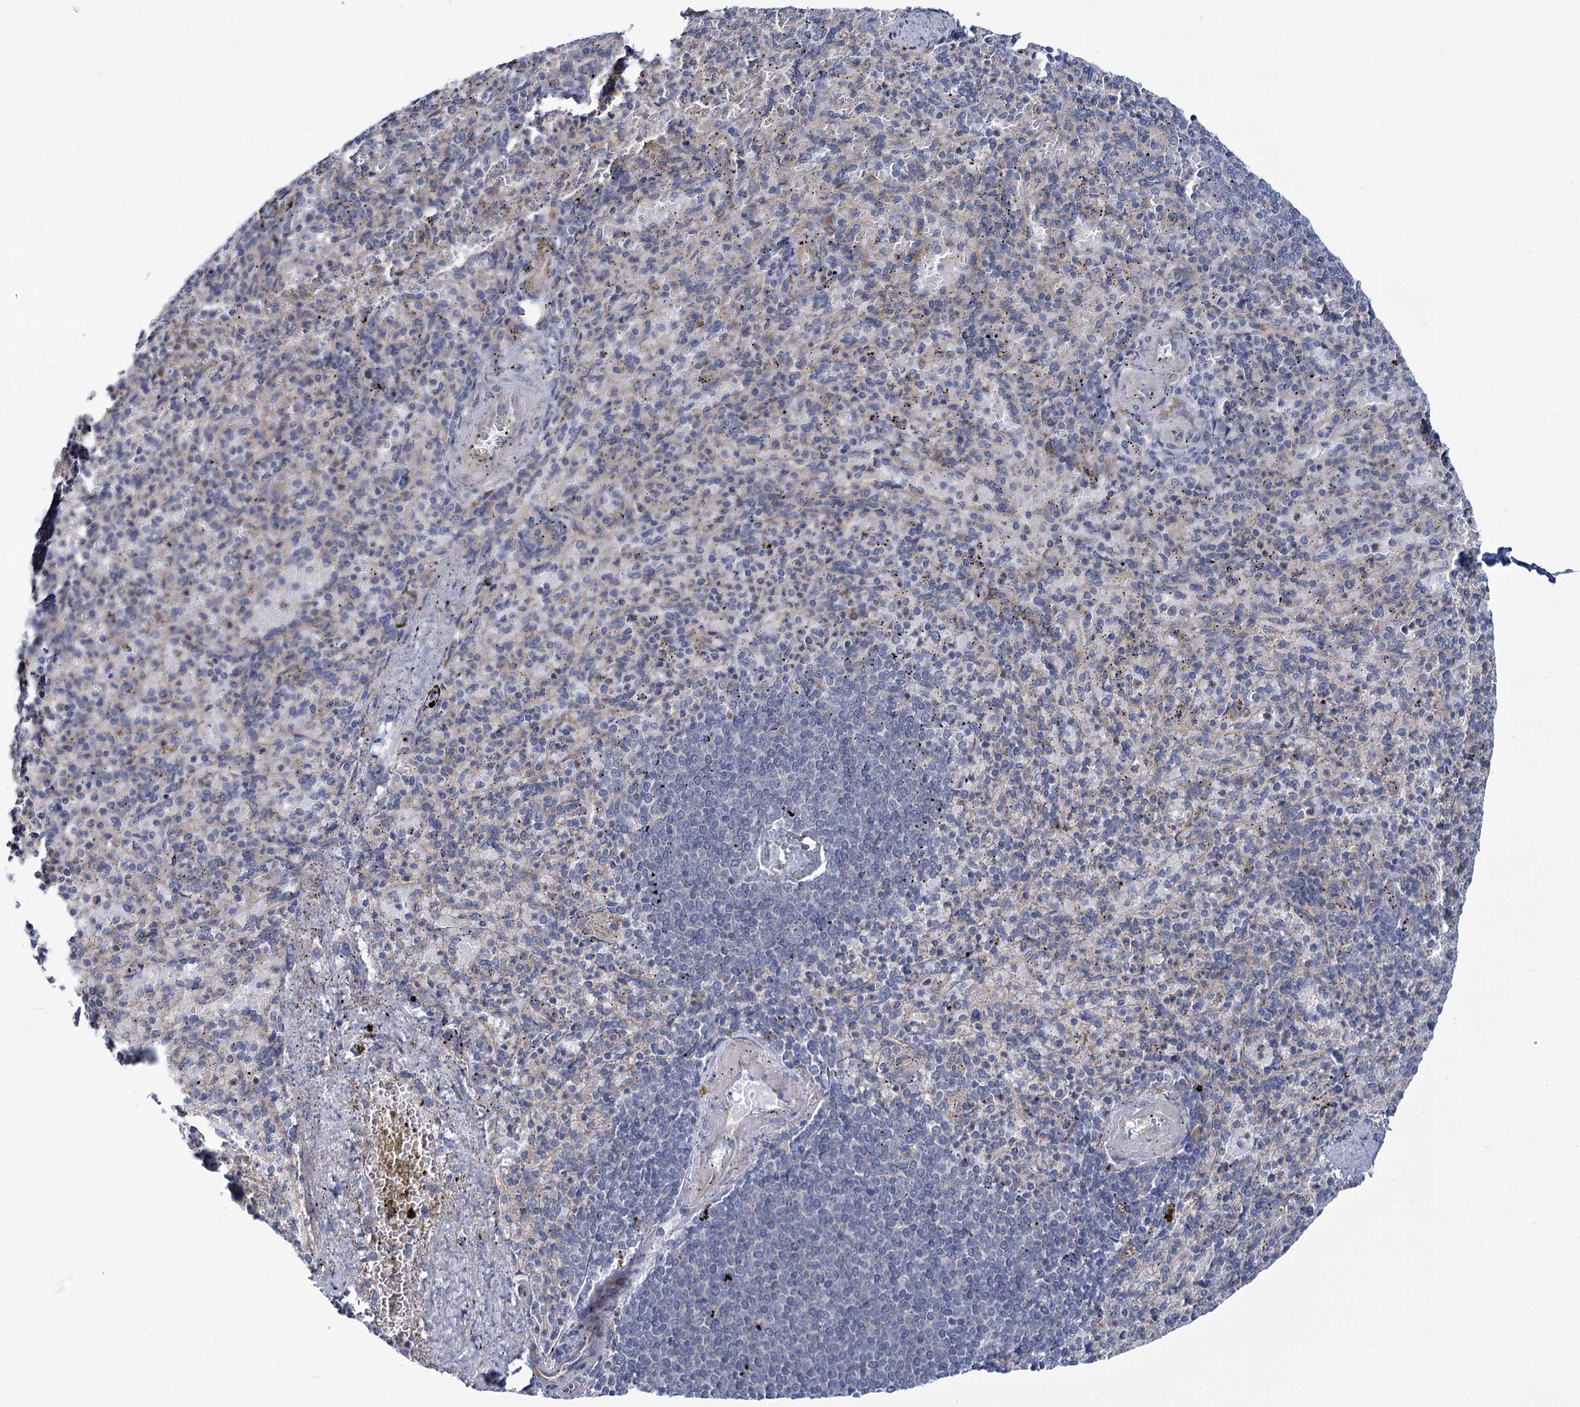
{"staining": {"intensity": "negative", "quantity": "none", "location": "none"}, "tissue": "spleen", "cell_type": "Cells in red pulp", "image_type": "normal", "snomed": [{"axis": "morphology", "description": "Normal tissue, NOS"}, {"axis": "topography", "description": "Spleen"}], "caption": "An immunohistochemistry (IHC) micrograph of normal spleen is shown. There is no staining in cells in red pulp of spleen.", "gene": "MBLAC2", "patient": {"sex": "female", "age": 74}}